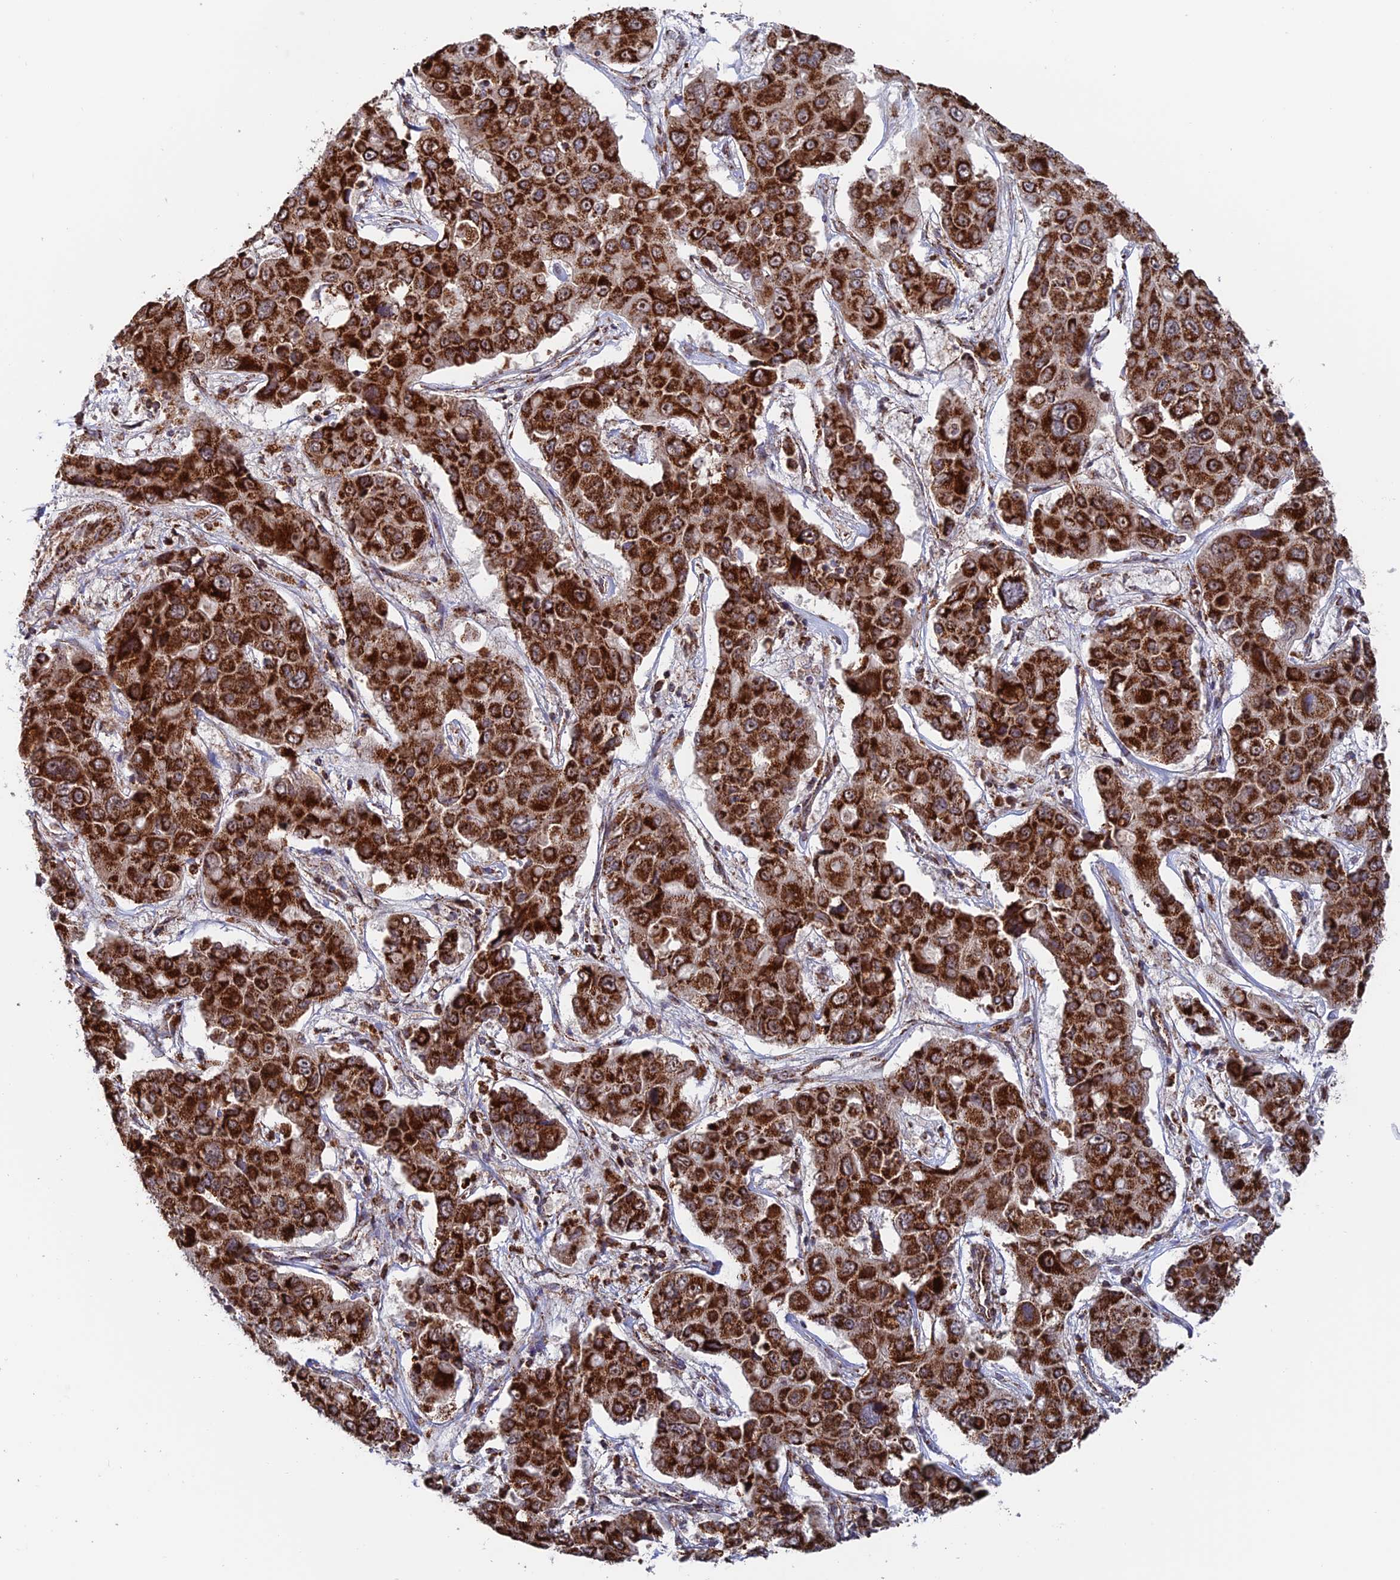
{"staining": {"intensity": "strong", "quantity": ">75%", "location": "cytoplasmic/membranous"}, "tissue": "liver cancer", "cell_type": "Tumor cells", "image_type": "cancer", "snomed": [{"axis": "morphology", "description": "Cholangiocarcinoma"}, {"axis": "topography", "description": "Liver"}], "caption": "An immunohistochemistry image of tumor tissue is shown. Protein staining in brown highlights strong cytoplasmic/membranous positivity in liver cancer within tumor cells.", "gene": "DTYMK", "patient": {"sex": "male", "age": 67}}